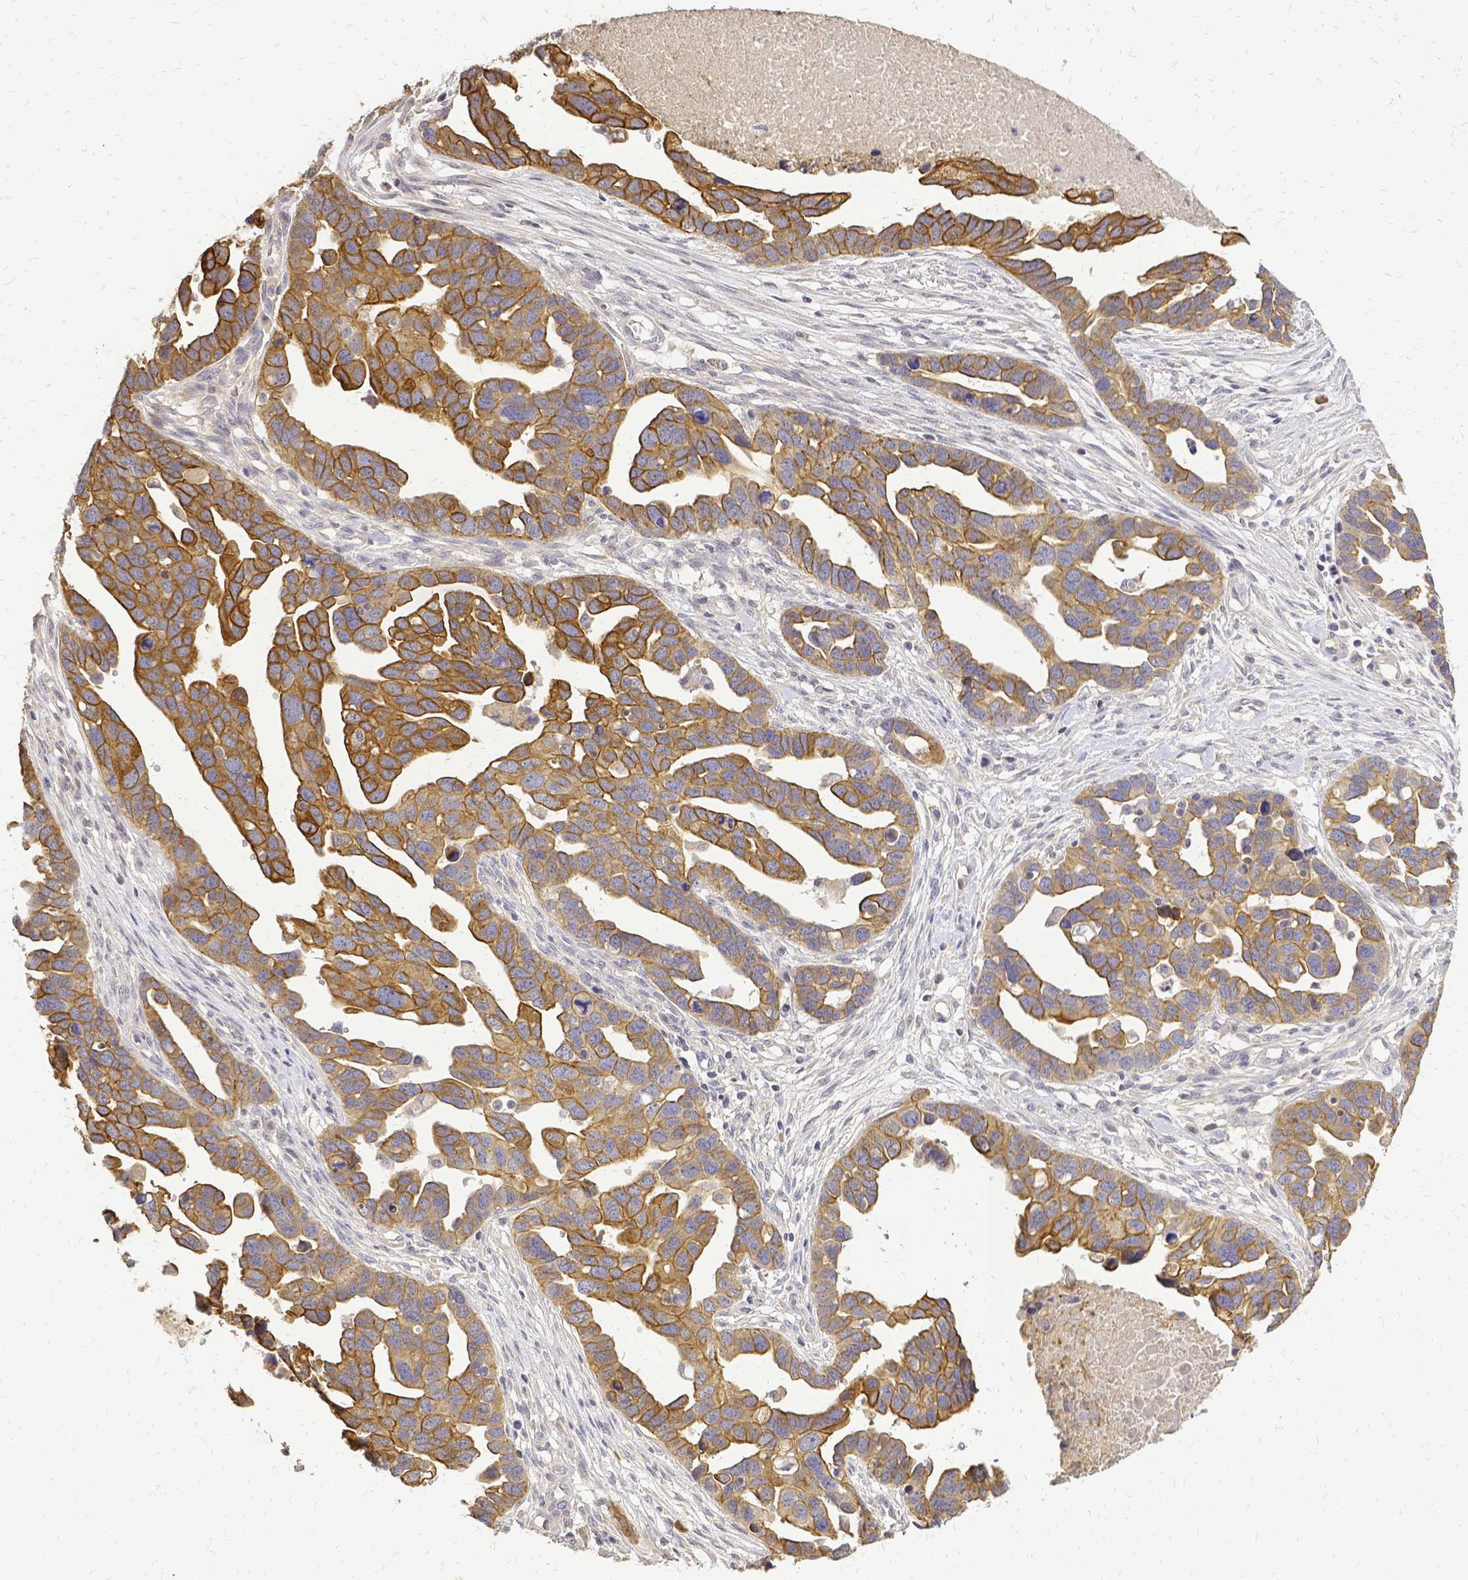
{"staining": {"intensity": "moderate", "quantity": ">75%", "location": "cytoplasmic/membranous"}, "tissue": "ovarian cancer", "cell_type": "Tumor cells", "image_type": "cancer", "snomed": [{"axis": "morphology", "description": "Cystadenocarcinoma, serous, NOS"}, {"axis": "topography", "description": "Ovary"}], "caption": "Immunohistochemical staining of ovarian cancer demonstrates medium levels of moderate cytoplasmic/membranous protein positivity in about >75% of tumor cells.", "gene": "CIB1", "patient": {"sex": "female", "age": 54}}